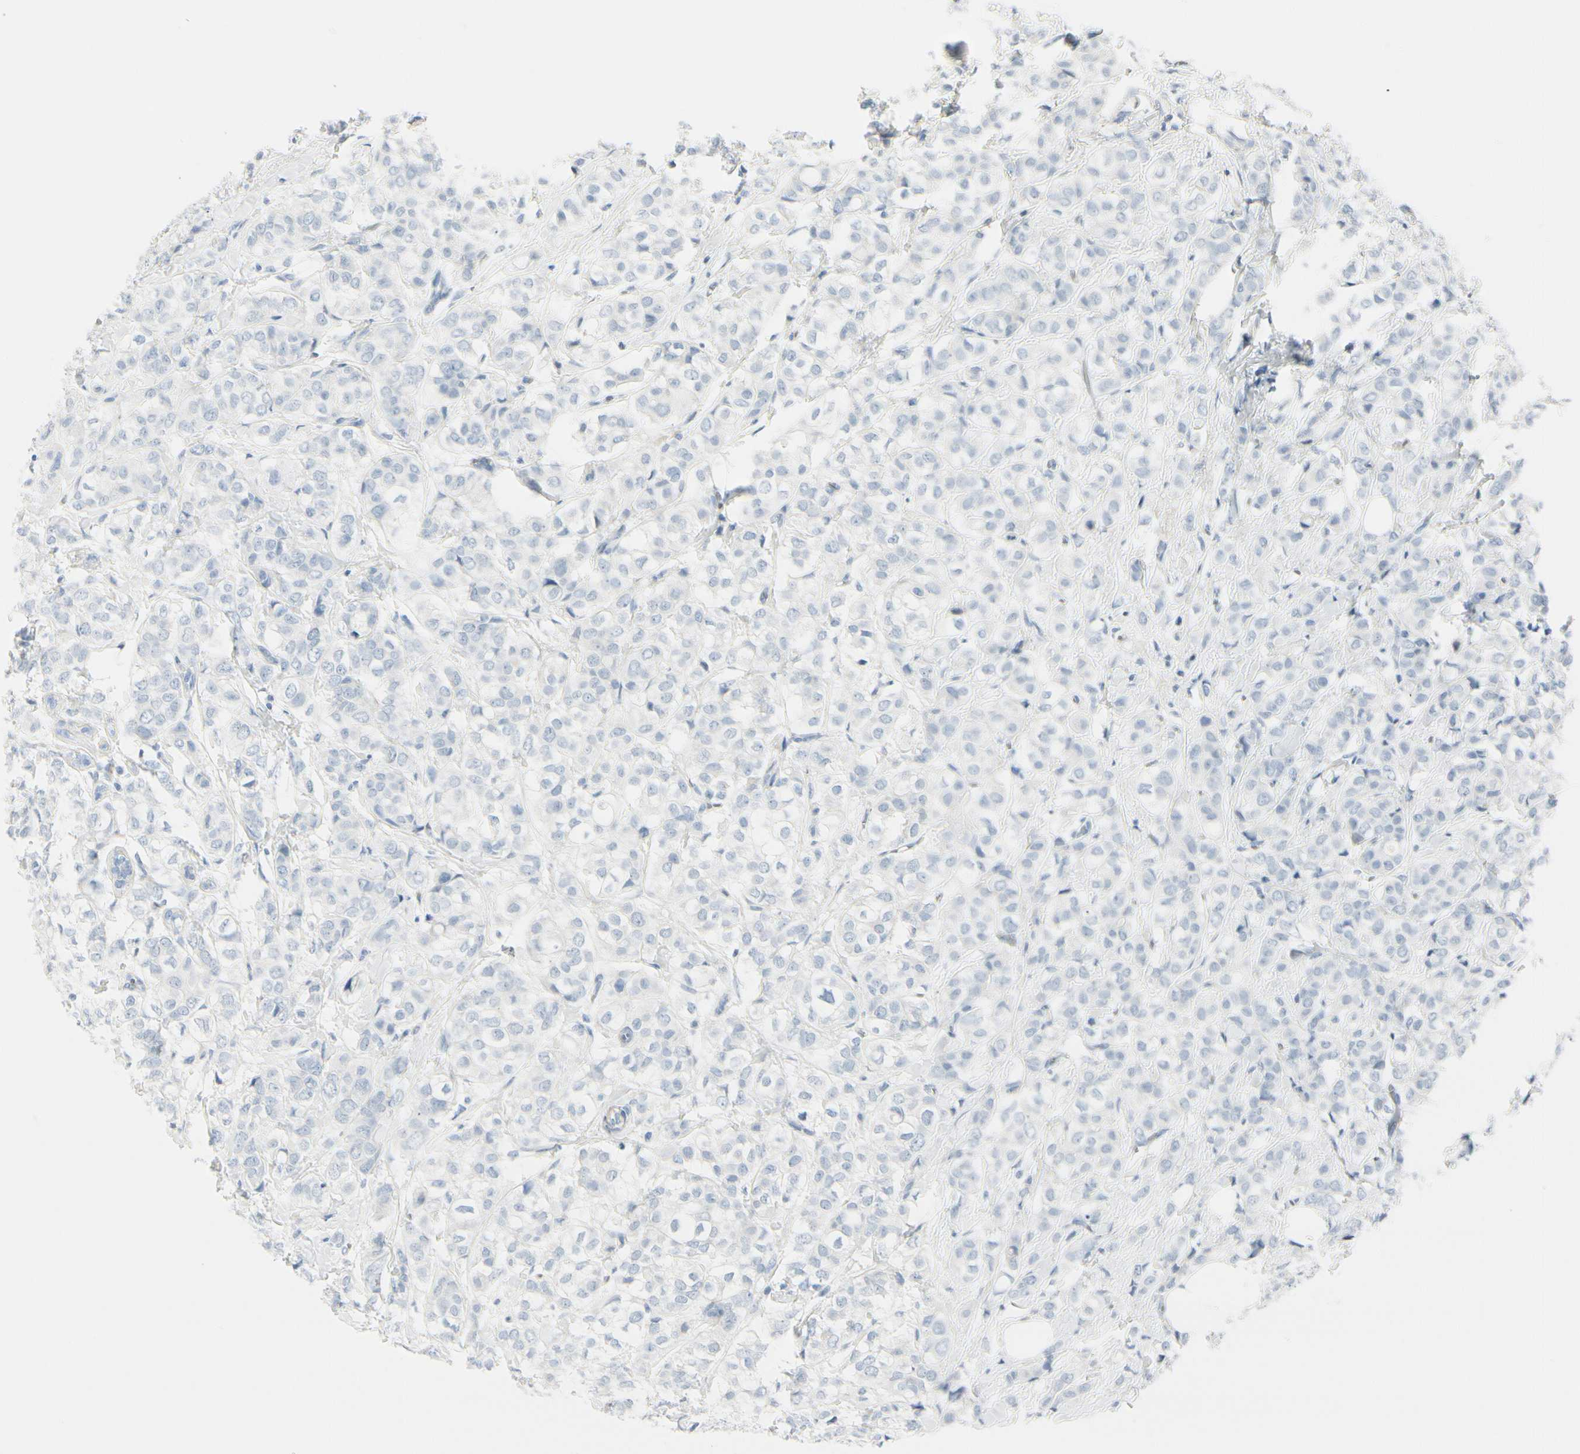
{"staining": {"intensity": "negative", "quantity": "none", "location": "none"}, "tissue": "breast cancer", "cell_type": "Tumor cells", "image_type": "cancer", "snomed": [{"axis": "morphology", "description": "Lobular carcinoma"}, {"axis": "topography", "description": "Breast"}], "caption": "This is an immunohistochemistry (IHC) histopathology image of breast lobular carcinoma. There is no staining in tumor cells.", "gene": "CDHR5", "patient": {"sex": "female", "age": 60}}